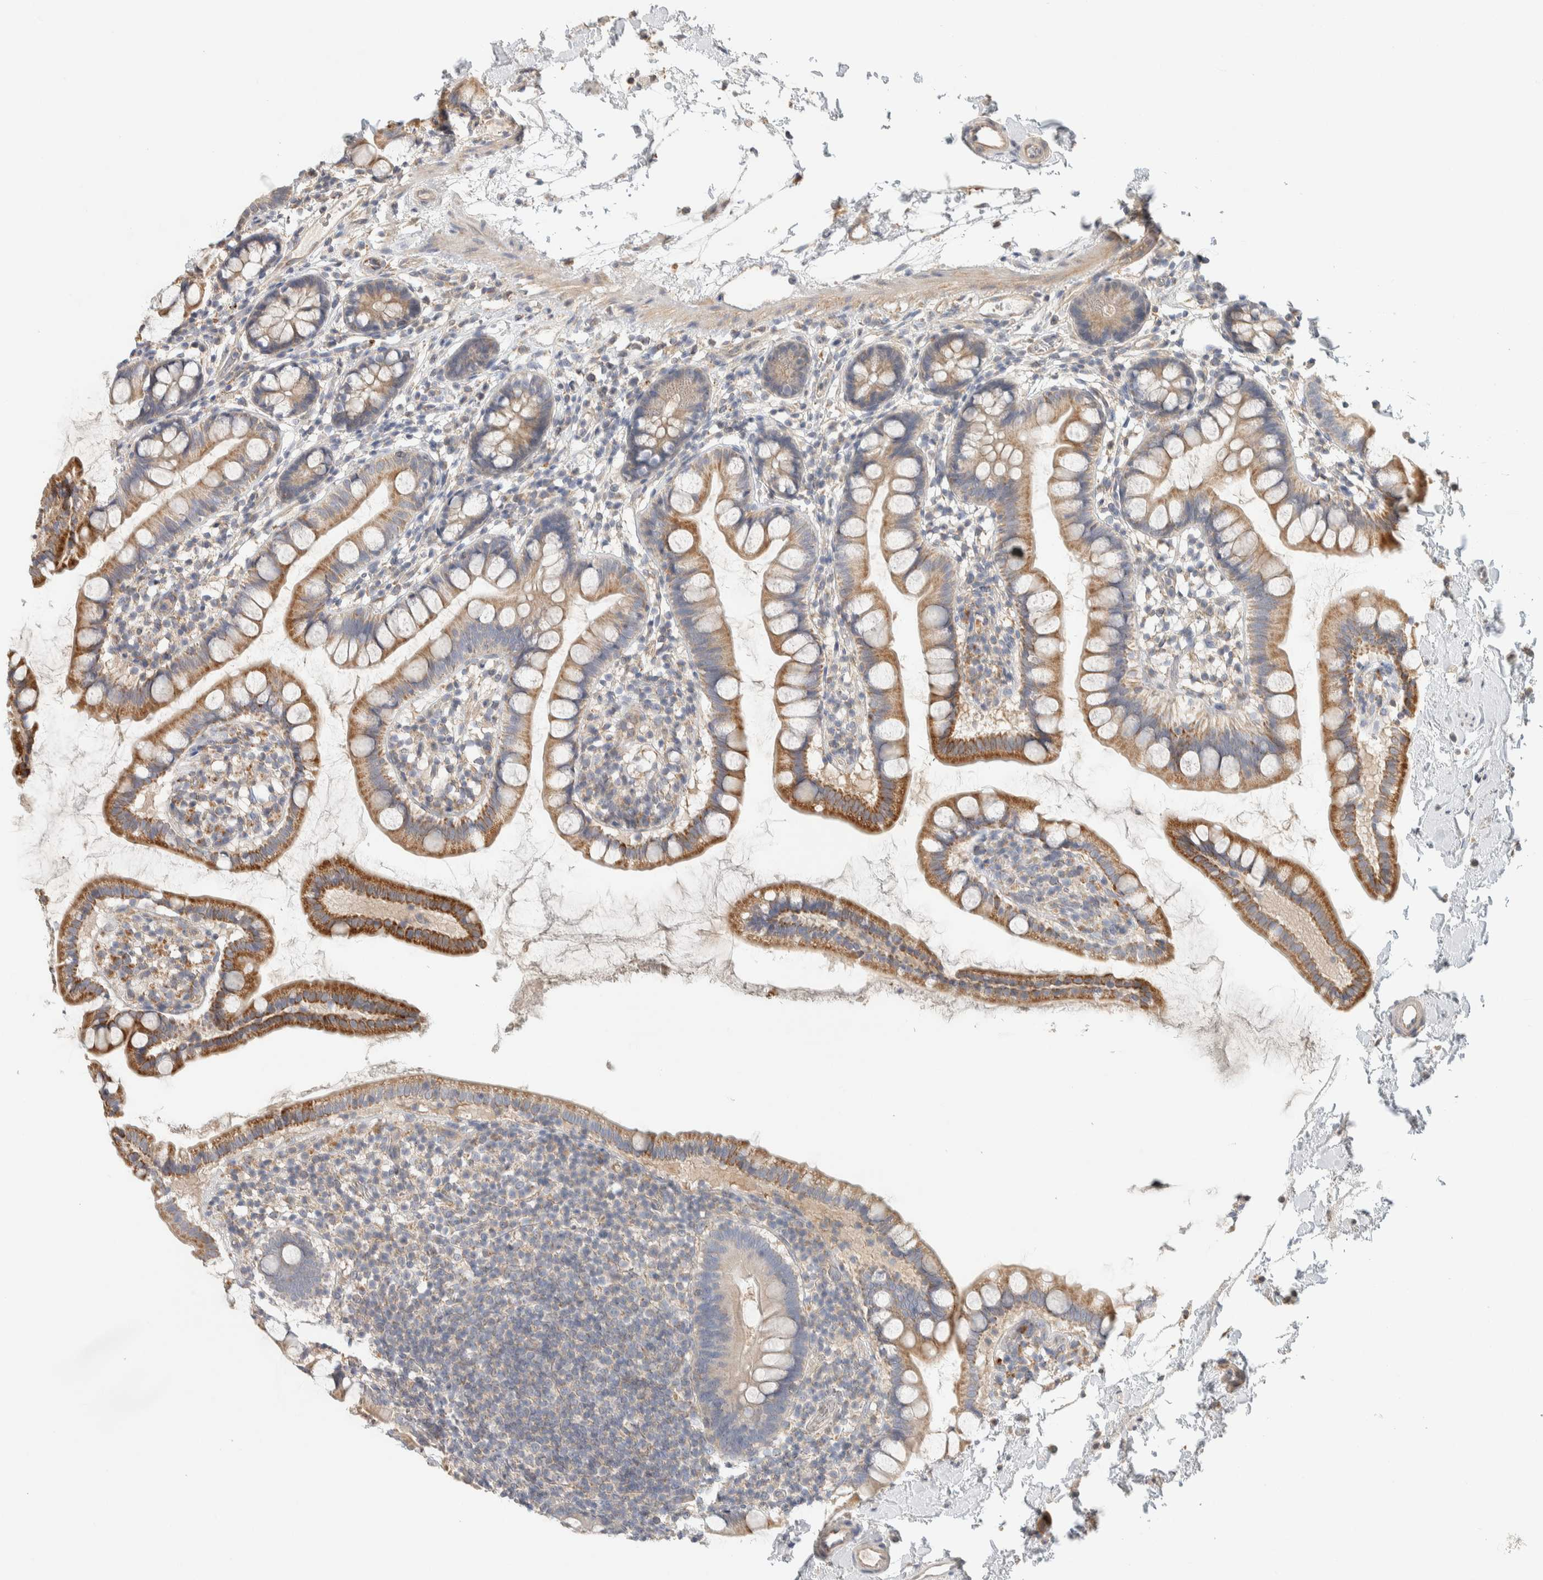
{"staining": {"intensity": "moderate", "quantity": "25%-75%", "location": "cytoplasmic/membranous"}, "tissue": "small intestine", "cell_type": "Glandular cells", "image_type": "normal", "snomed": [{"axis": "morphology", "description": "Normal tissue, NOS"}, {"axis": "topography", "description": "Small intestine"}], "caption": "Glandular cells demonstrate moderate cytoplasmic/membranous positivity in approximately 25%-75% of cells in unremarkable small intestine. Immunohistochemistry stains the protein of interest in brown and the nuclei are stained blue.", "gene": "PDE7B", "patient": {"sex": "female", "age": 84}}